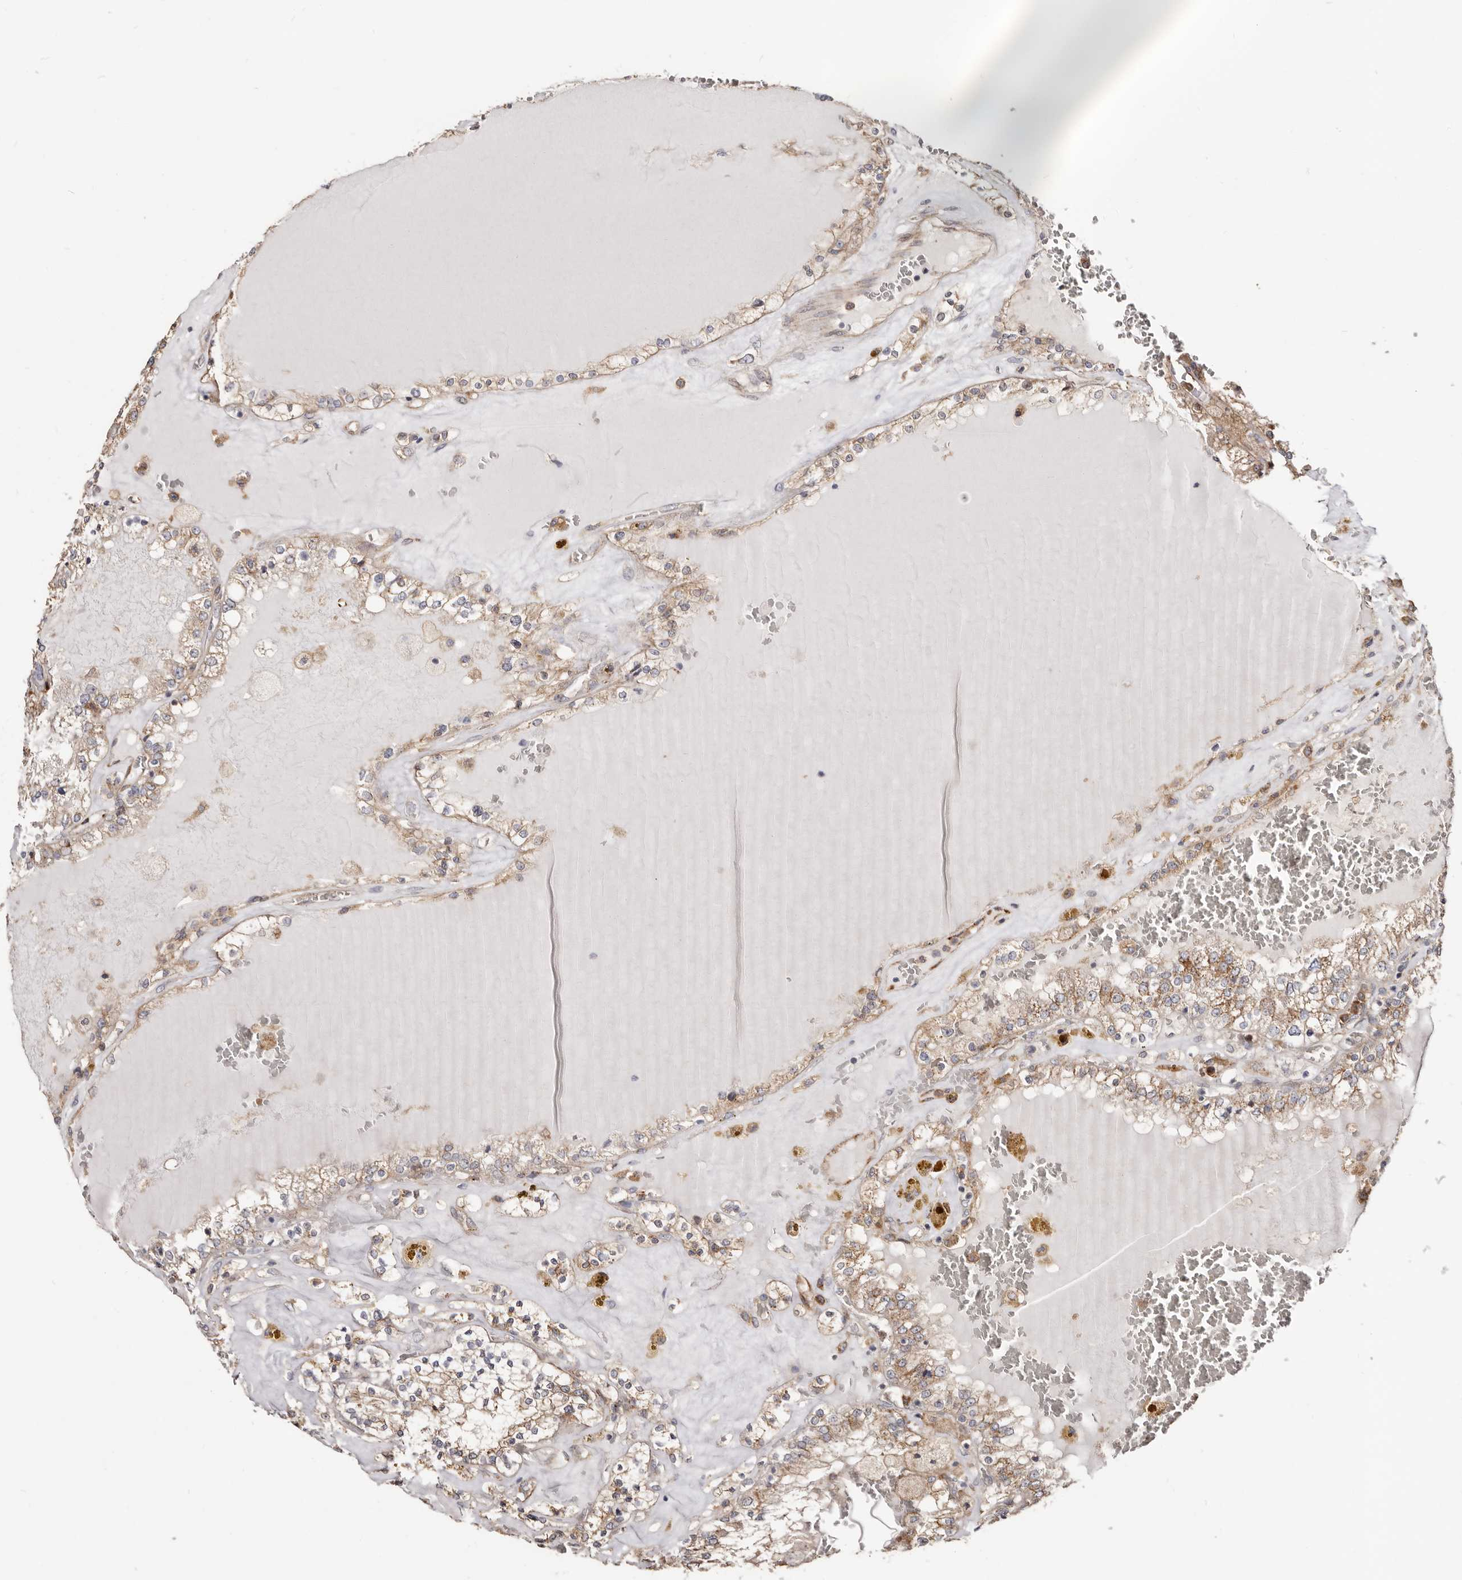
{"staining": {"intensity": "weak", "quantity": ">75%", "location": "cytoplasmic/membranous"}, "tissue": "renal cancer", "cell_type": "Tumor cells", "image_type": "cancer", "snomed": [{"axis": "morphology", "description": "Adenocarcinoma, NOS"}, {"axis": "topography", "description": "Kidney"}], "caption": "Tumor cells demonstrate low levels of weak cytoplasmic/membranous staining in approximately >75% of cells in human adenocarcinoma (renal).", "gene": "LRRC25", "patient": {"sex": "female", "age": 56}}